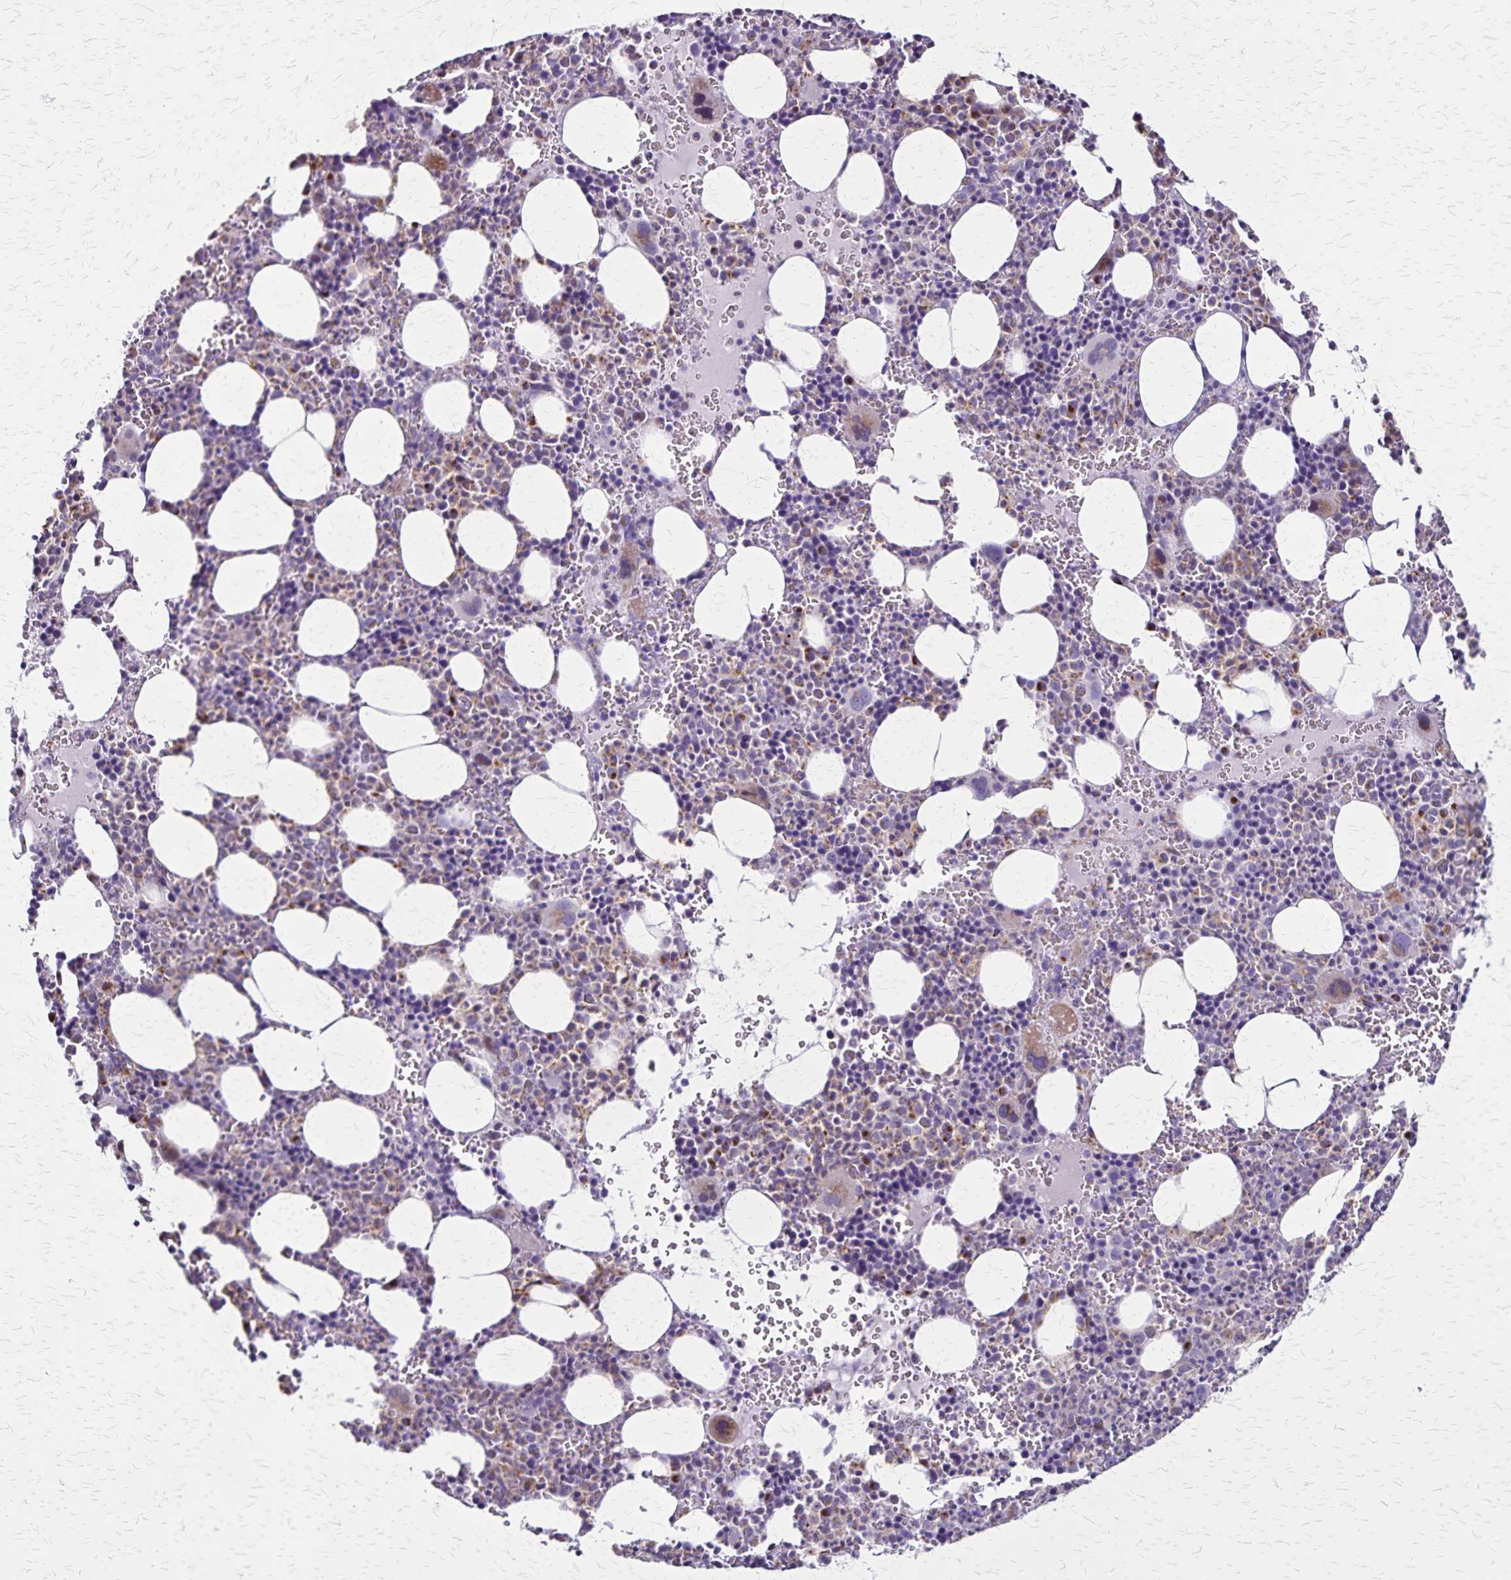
{"staining": {"intensity": "weak", "quantity": "<25%", "location": "cytoplasmic/membranous"}, "tissue": "bone marrow", "cell_type": "Hematopoietic cells", "image_type": "normal", "snomed": [{"axis": "morphology", "description": "Normal tissue, NOS"}, {"axis": "topography", "description": "Bone marrow"}], "caption": "DAB immunohistochemical staining of unremarkable bone marrow shows no significant positivity in hematopoietic cells.", "gene": "OR51B5", "patient": {"sex": "male", "age": 63}}